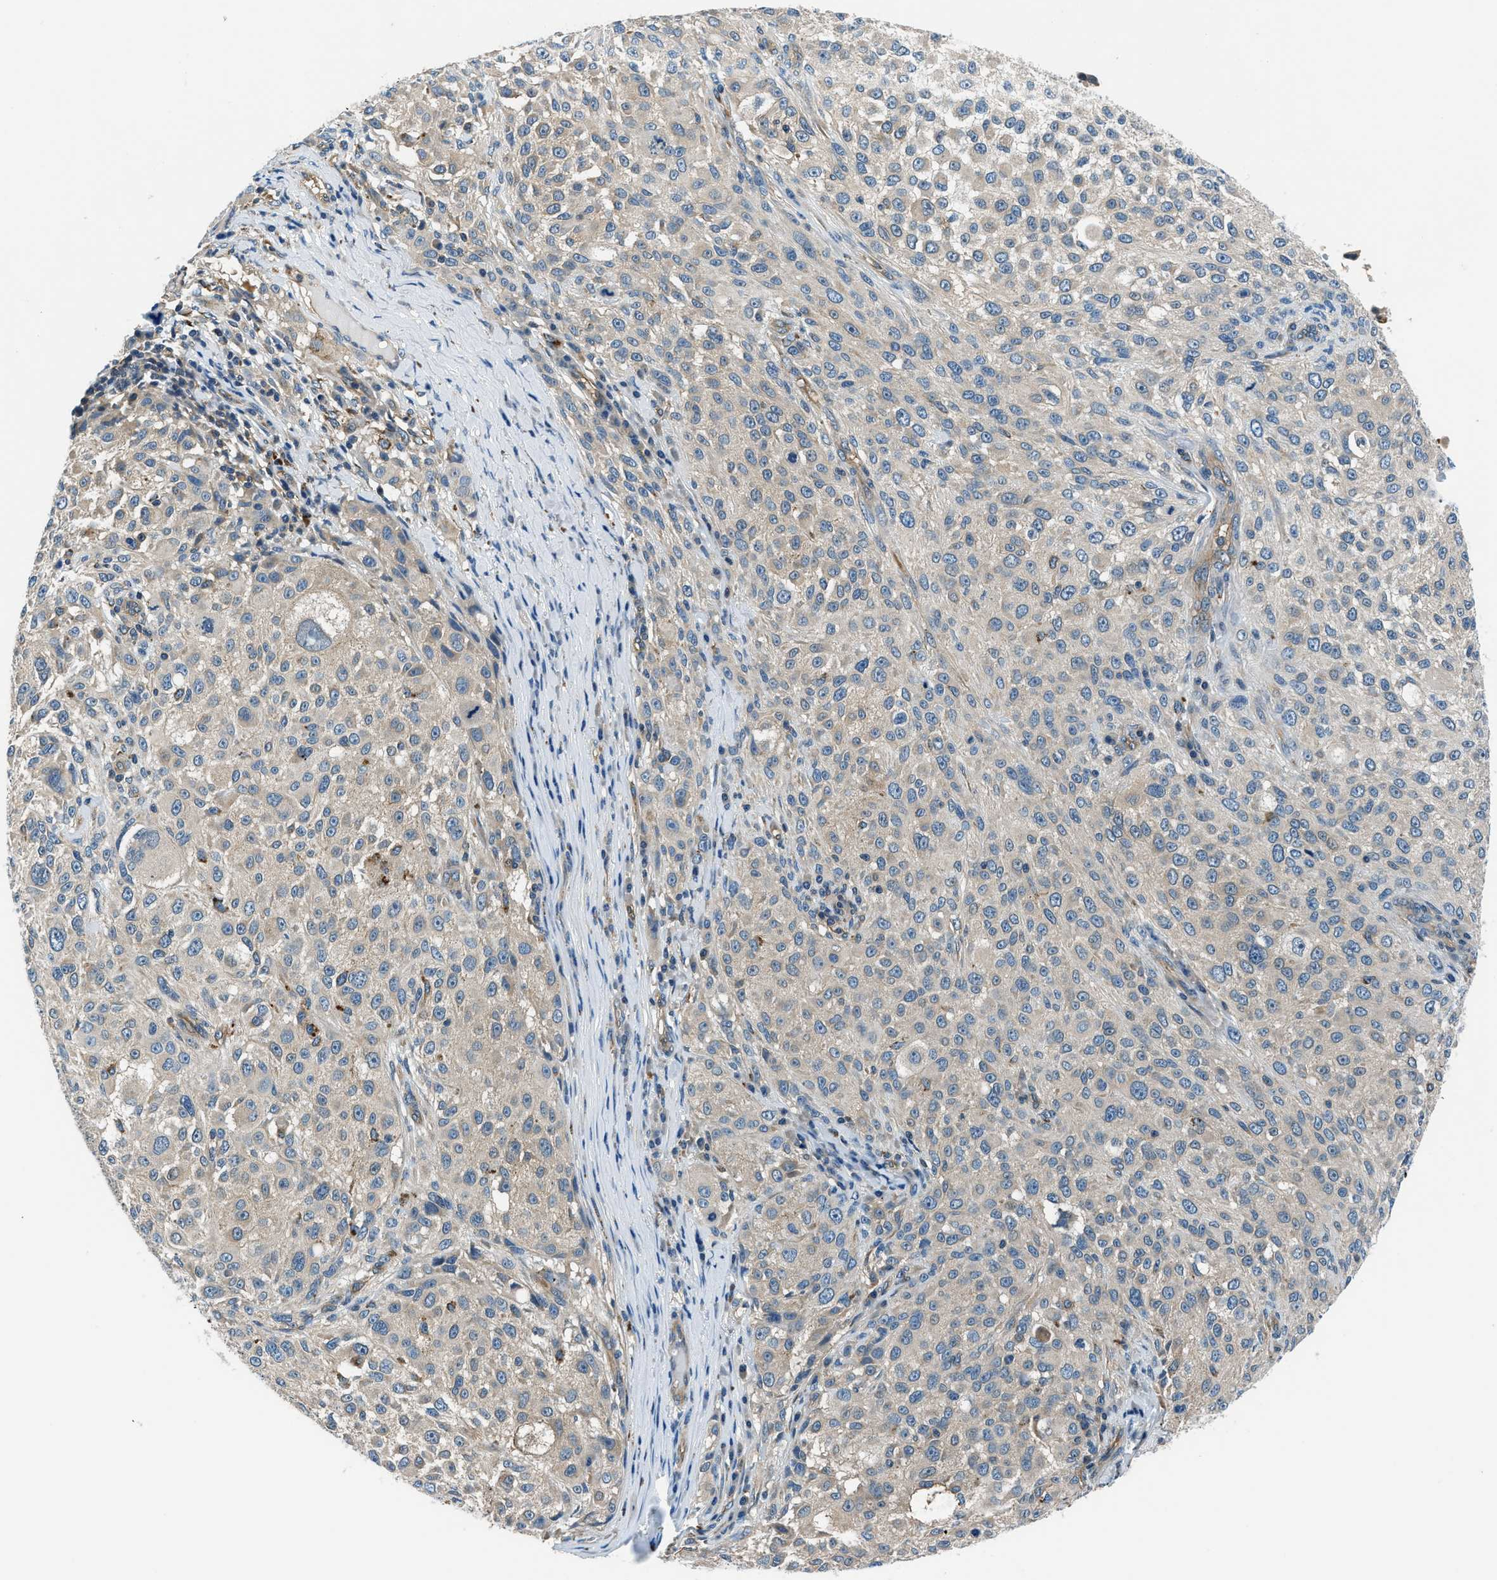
{"staining": {"intensity": "weak", "quantity": "<25%", "location": "cytoplasmic/membranous"}, "tissue": "melanoma", "cell_type": "Tumor cells", "image_type": "cancer", "snomed": [{"axis": "morphology", "description": "Necrosis, NOS"}, {"axis": "morphology", "description": "Malignant melanoma, NOS"}, {"axis": "topography", "description": "Skin"}], "caption": "IHC of malignant melanoma reveals no expression in tumor cells. (Immunohistochemistry (ihc), brightfield microscopy, high magnification).", "gene": "SLC19A2", "patient": {"sex": "female", "age": 87}}